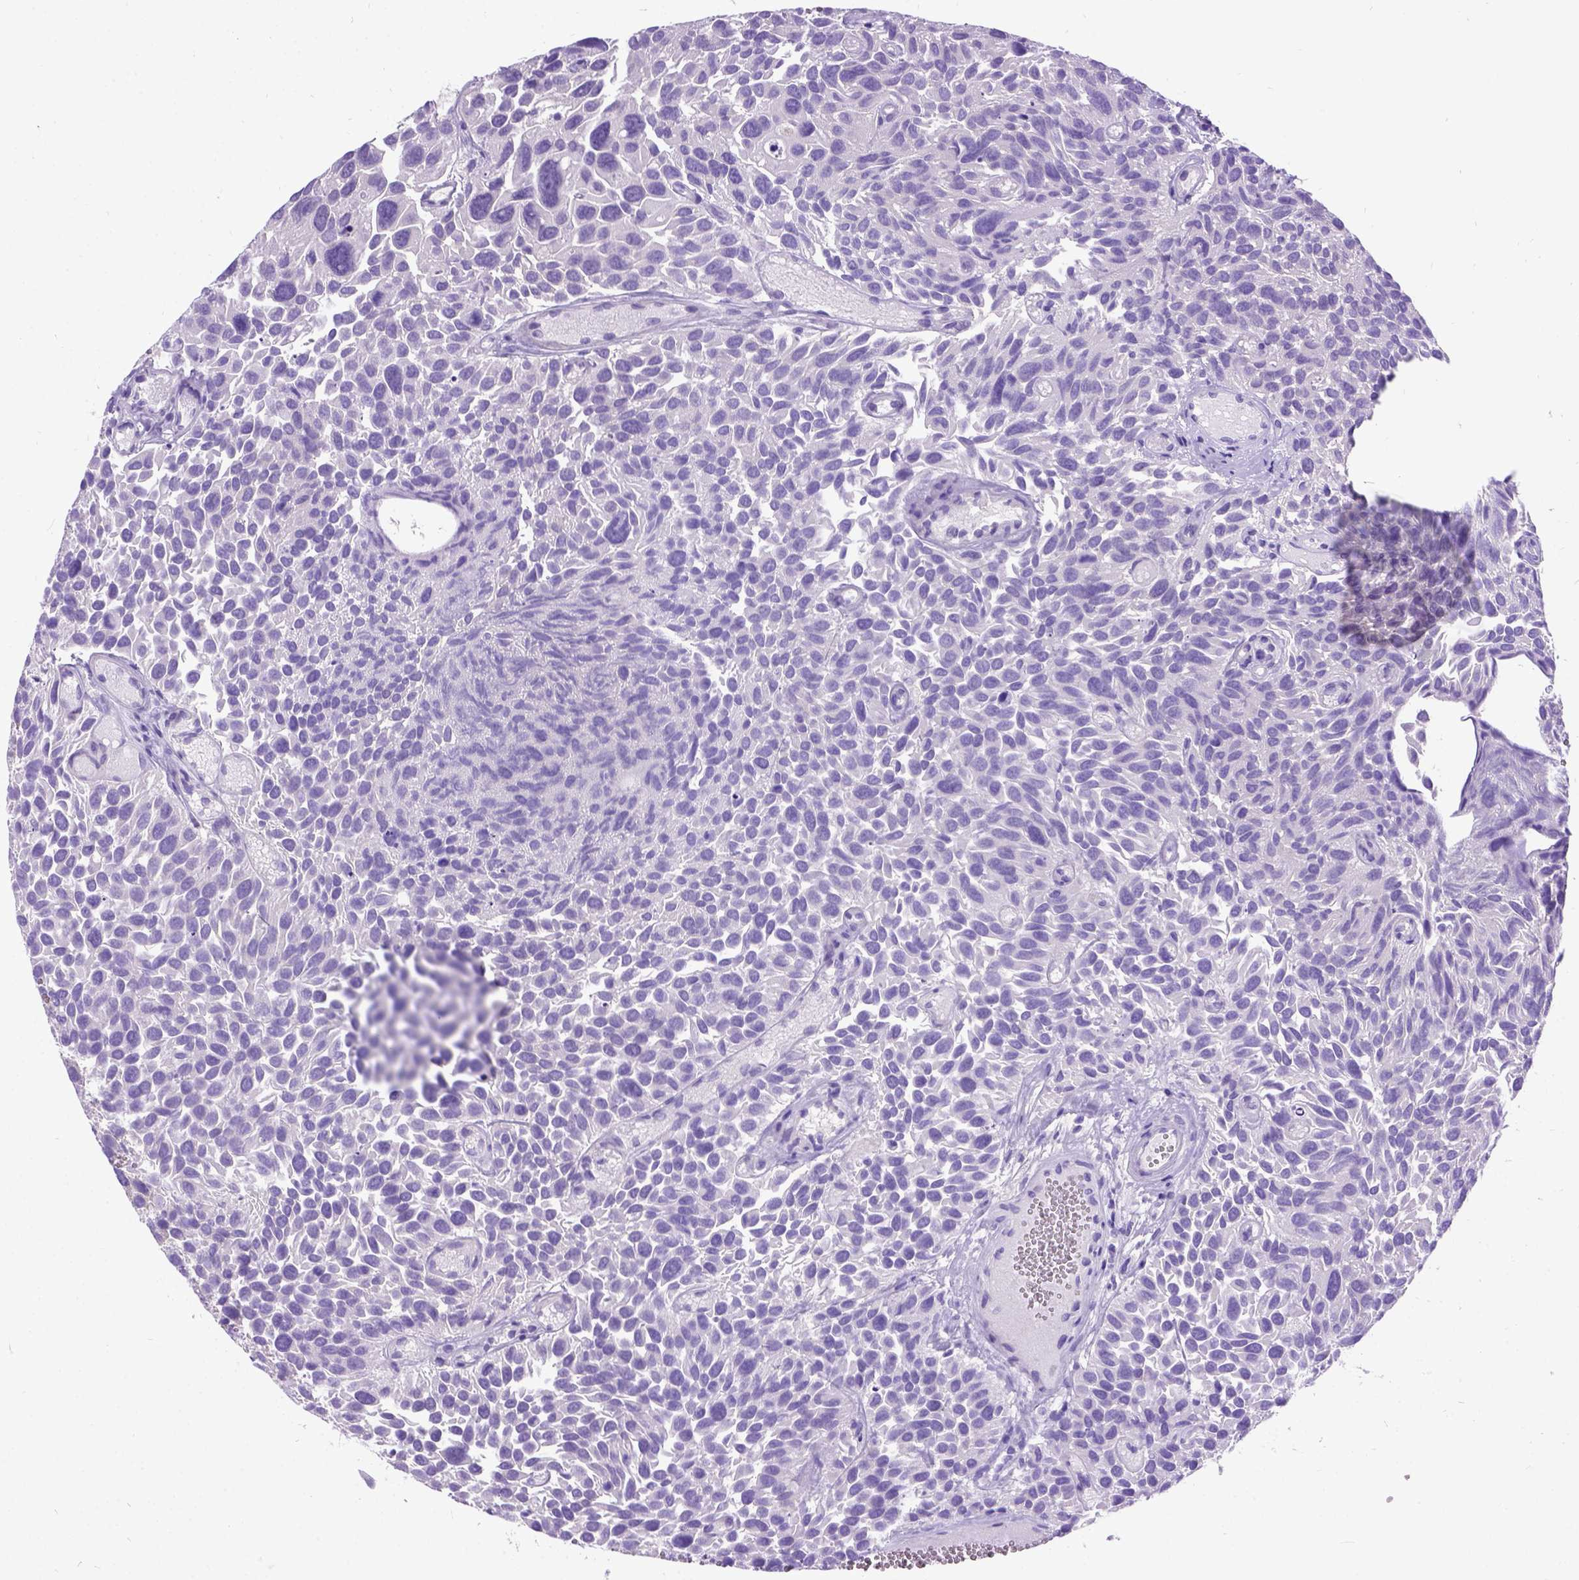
{"staining": {"intensity": "negative", "quantity": "none", "location": "none"}, "tissue": "urothelial cancer", "cell_type": "Tumor cells", "image_type": "cancer", "snomed": [{"axis": "morphology", "description": "Urothelial carcinoma, Low grade"}, {"axis": "topography", "description": "Urinary bladder"}], "caption": "Protein analysis of urothelial cancer displays no significant expression in tumor cells.", "gene": "CFAP54", "patient": {"sex": "female", "age": 69}}